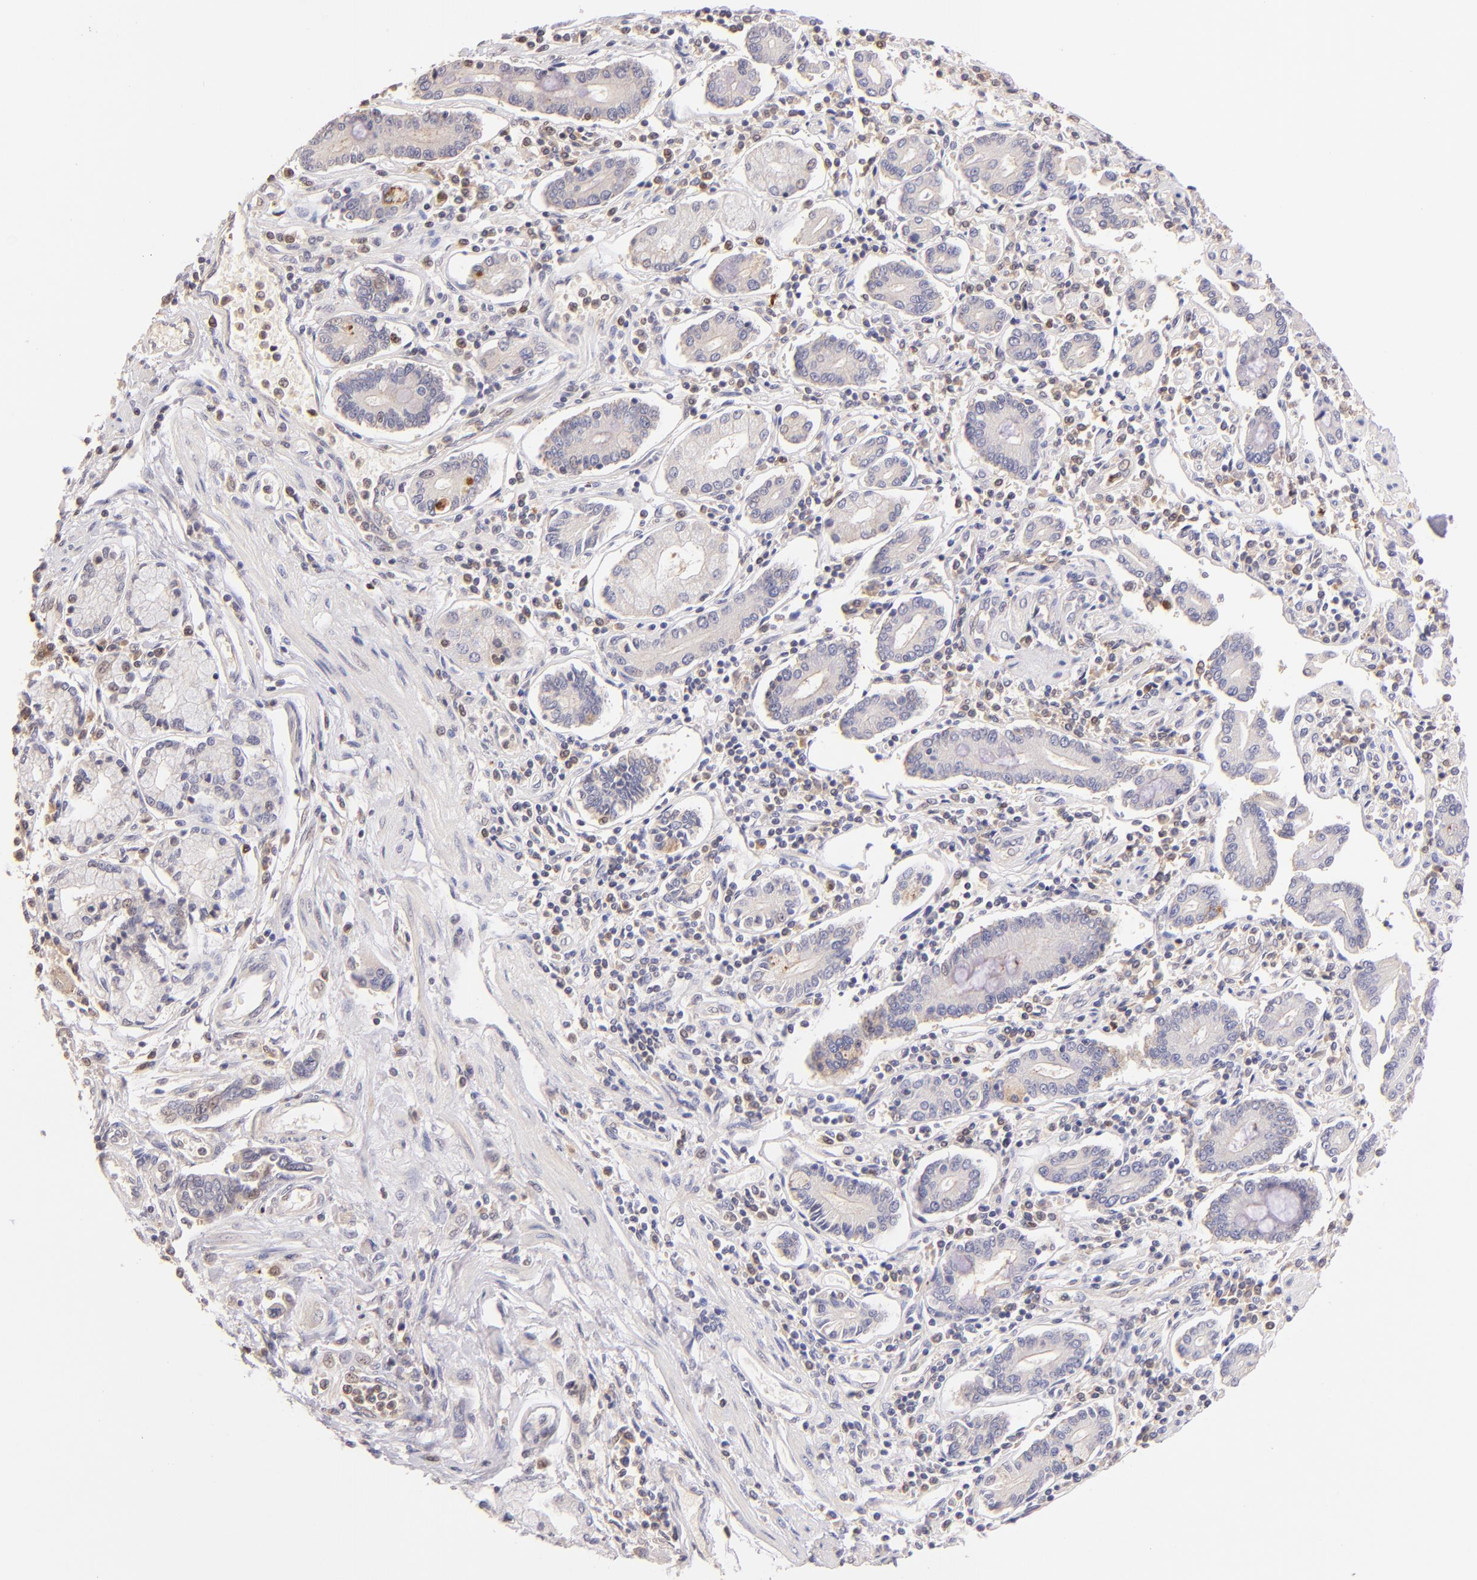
{"staining": {"intensity": "weak", "quantity": "25%-75%", "location": "cytoplasmic/membranous"}, "tissue": "pancreatic cancer", "cell_type": "Tumor cells", "image_type": "cancer", "snomed": [{"axis": "morphology", "description": "Adenocarcinoma, NOS"}, {"axis": "topography", "description": "Pancreas"}], "caption": "Immunohistochemical staining of pancreatic cancer exhibits low levels of weak cytoplasmic/membranous protein staining in about 25%-75% of tumor cells.", "gene": "BTK", "patient": {"sex": "female", "age": 57}}